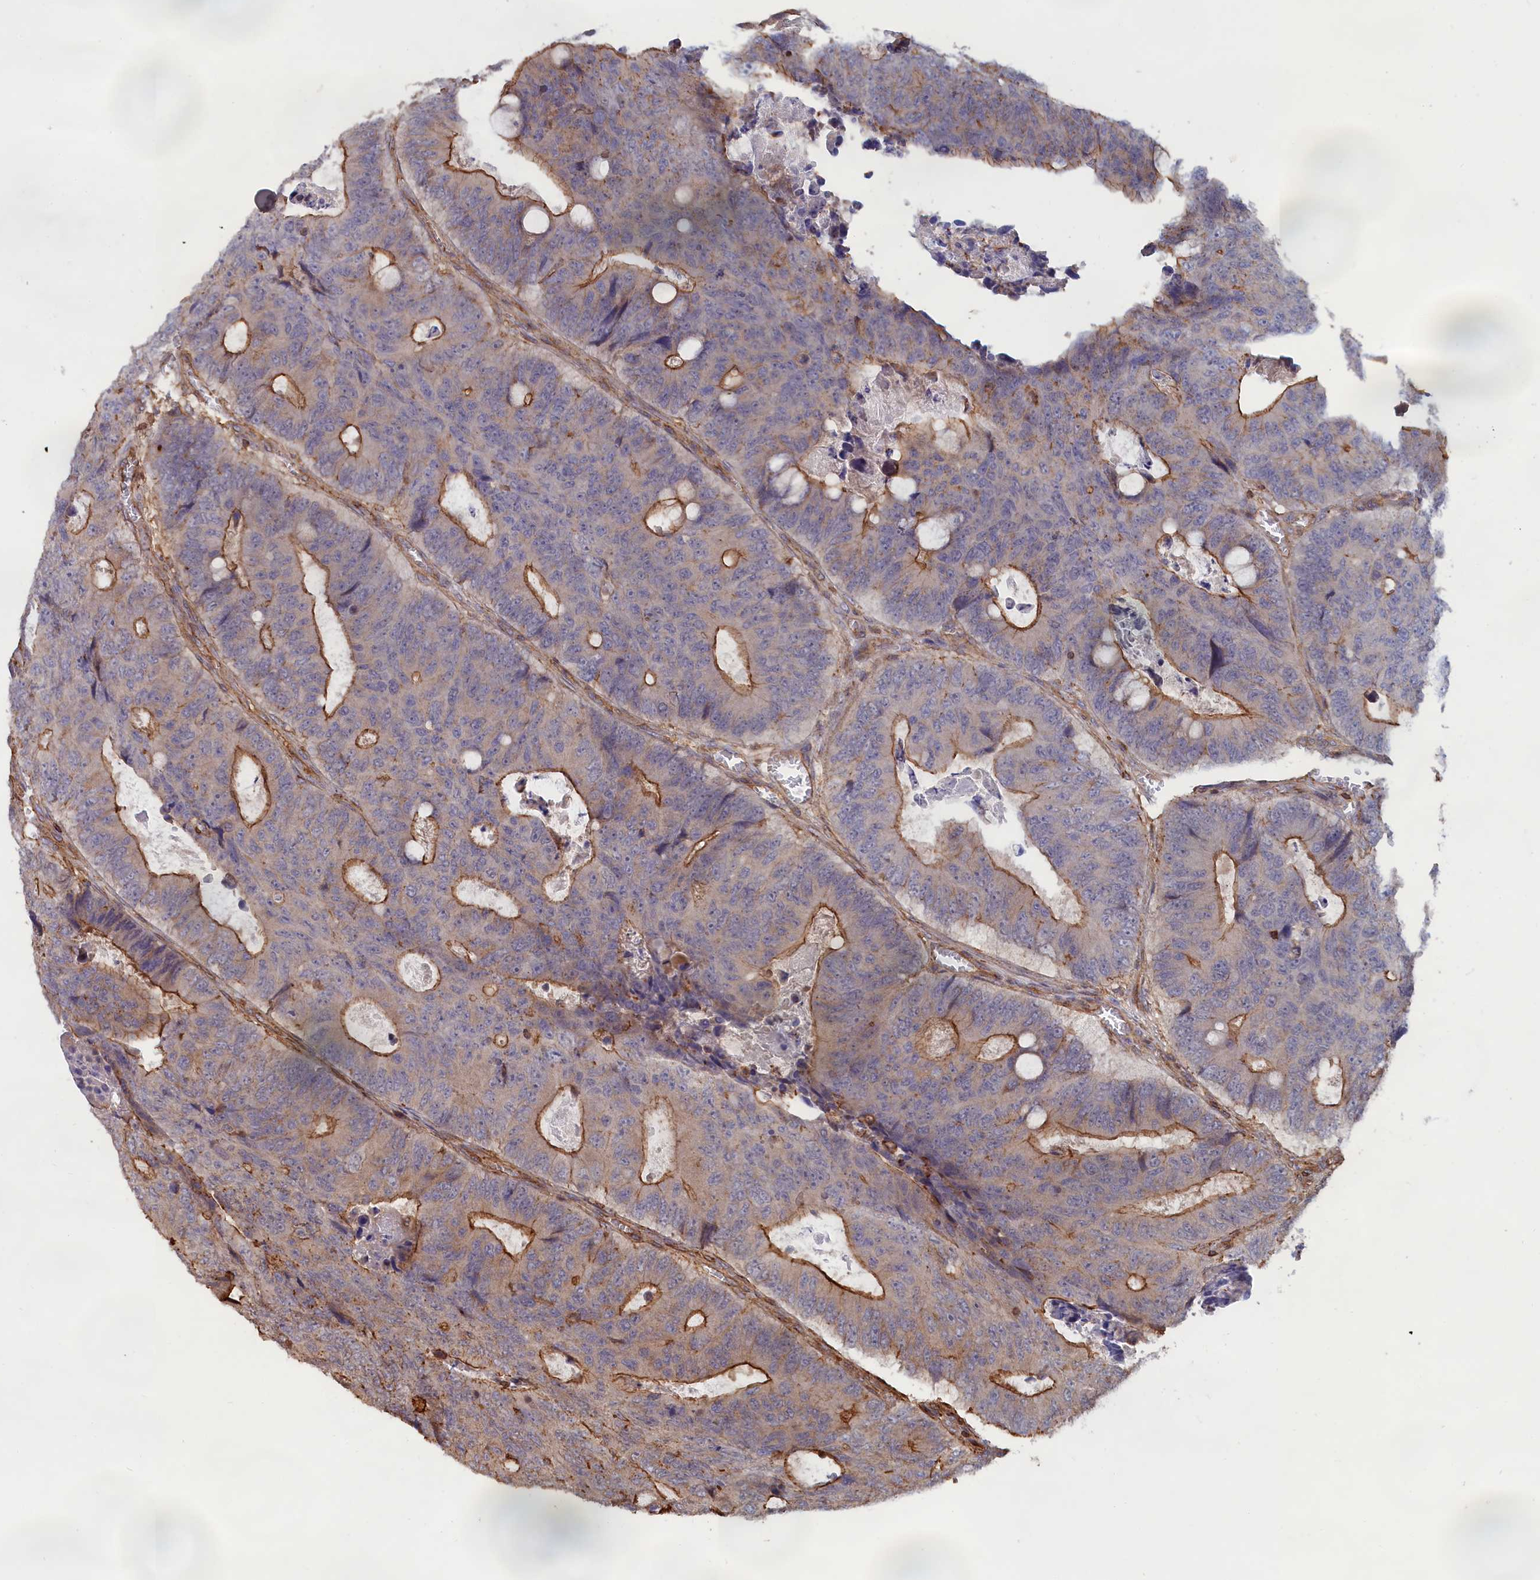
{"staining": {"intensity": "strong", "quantity": "25%-75%", "location": "cytoplasmic/membranous"}, "tissue": "colorectal cancer", "cell_type": "Tumor cells", "image_type": "cancer", "snomed": [{"axis": "morphology", "description": "Adenocarcinoma, NOS"}, {"axis": "topography", "description": "Colon"}], "caption": "An image showing strong cytoplasmic/membranous expression in approximately 25%-75% of tumor cells in colorectal adenocarcinoma, as visualized by brown immunohistochemical staining.", "gene": "ANKRD27", "patient": {"sex": "male", "age": 87}}